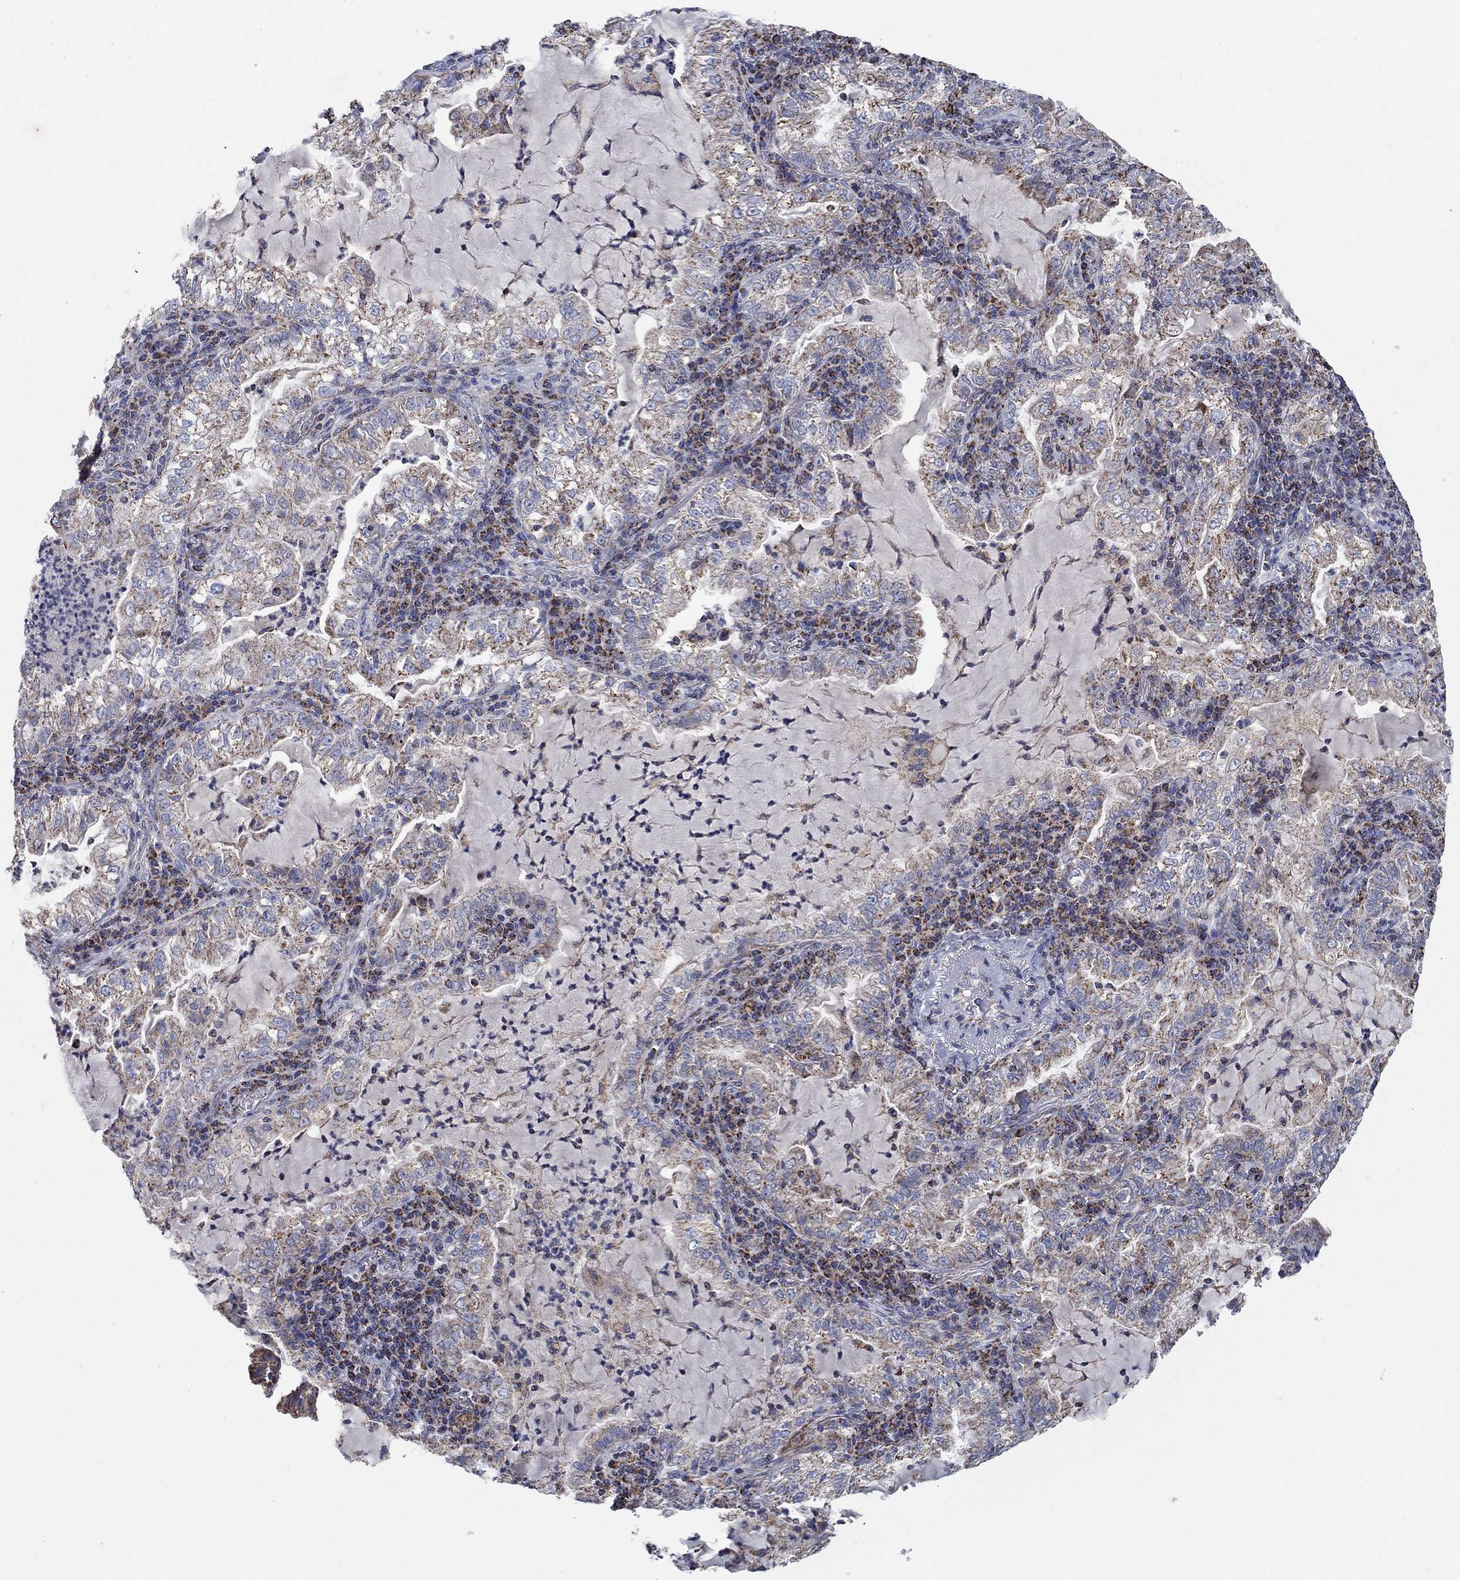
{"staining": {"intensity": "moderate", "quantity": ">75%", "location": "cytoplasmic/membranous"}, "tissue": "lung cancer", "cell_type": "Tumor cells", "image_type": "cancer", "snomed": [{"axis": "morphology", "description": "Adenocarcinoma, NOS"}, {"axis": "topography", "description": "Lung"}], "caption": "Moderate cytoplasmic/membranous expression is appreciated in approximately >75% of tumor cells in lung cancer (adenocarcinoma).", "gene": "C9orf85", "patient": {"sex": "female", "age": 73}}